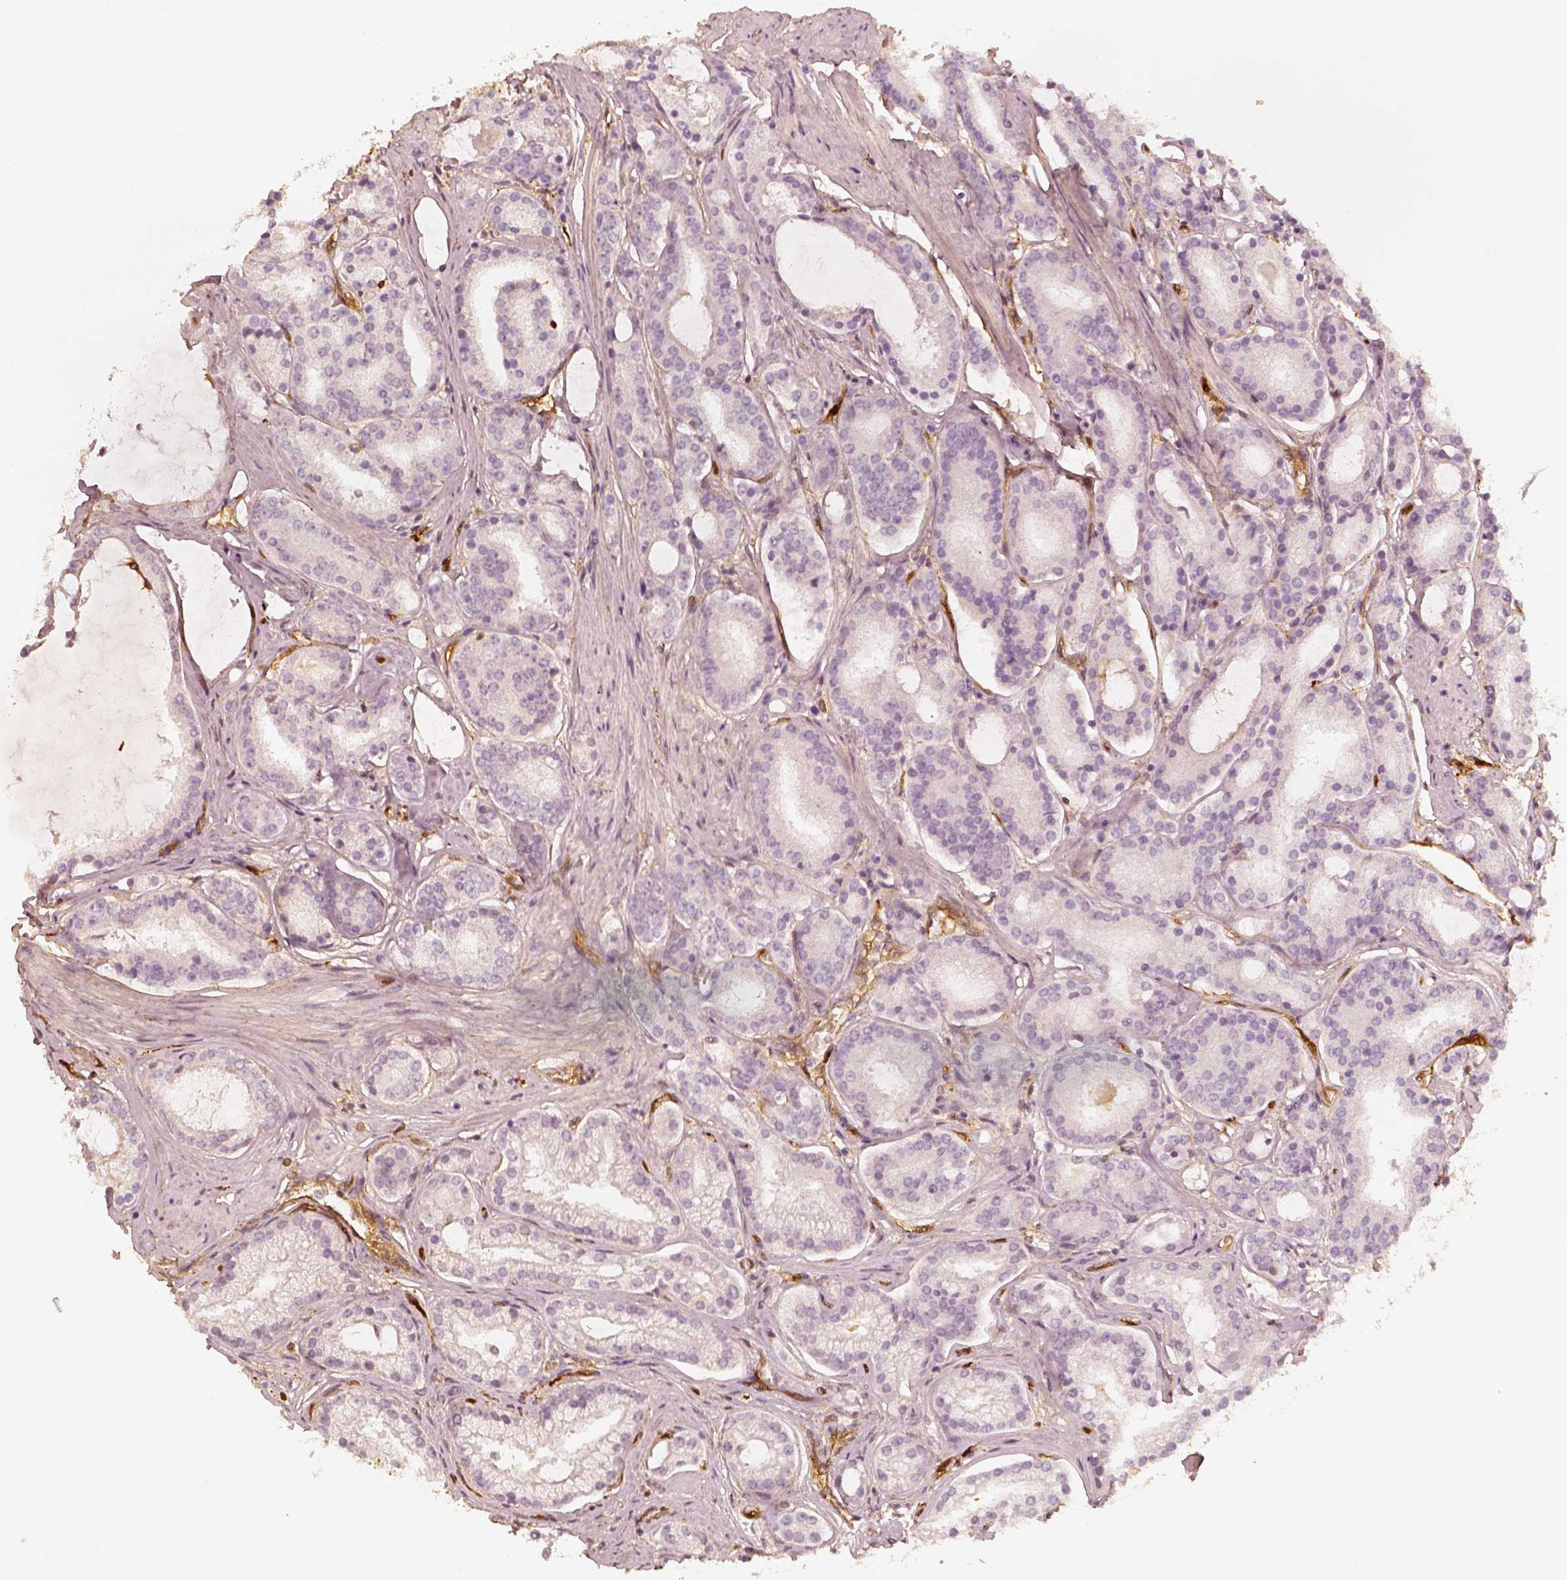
{"staining": {"intensity": "negative", "quantity": "none", "location": "none"}, "tissue": "prostate cancer", "cell_type": "Tumor cells", "image_type": "cancer", "snomed": [{"axis": "morphology", "description": "Adenocarcinoma, High grade"}, {"axis": "topography", "description": "Prostate"}], "caption": "Immunohistochemical staining of prostate adenocarcinoma (high-grade) reveals no significant positivity in tumor cells. Brightfield microscopy of immunohistochemistry stained with DAB (brown) and hematoxylin (blue), captured at high magnification.", "gene": "FSCN1", "patient": {"sex": "male", "age": 63}}